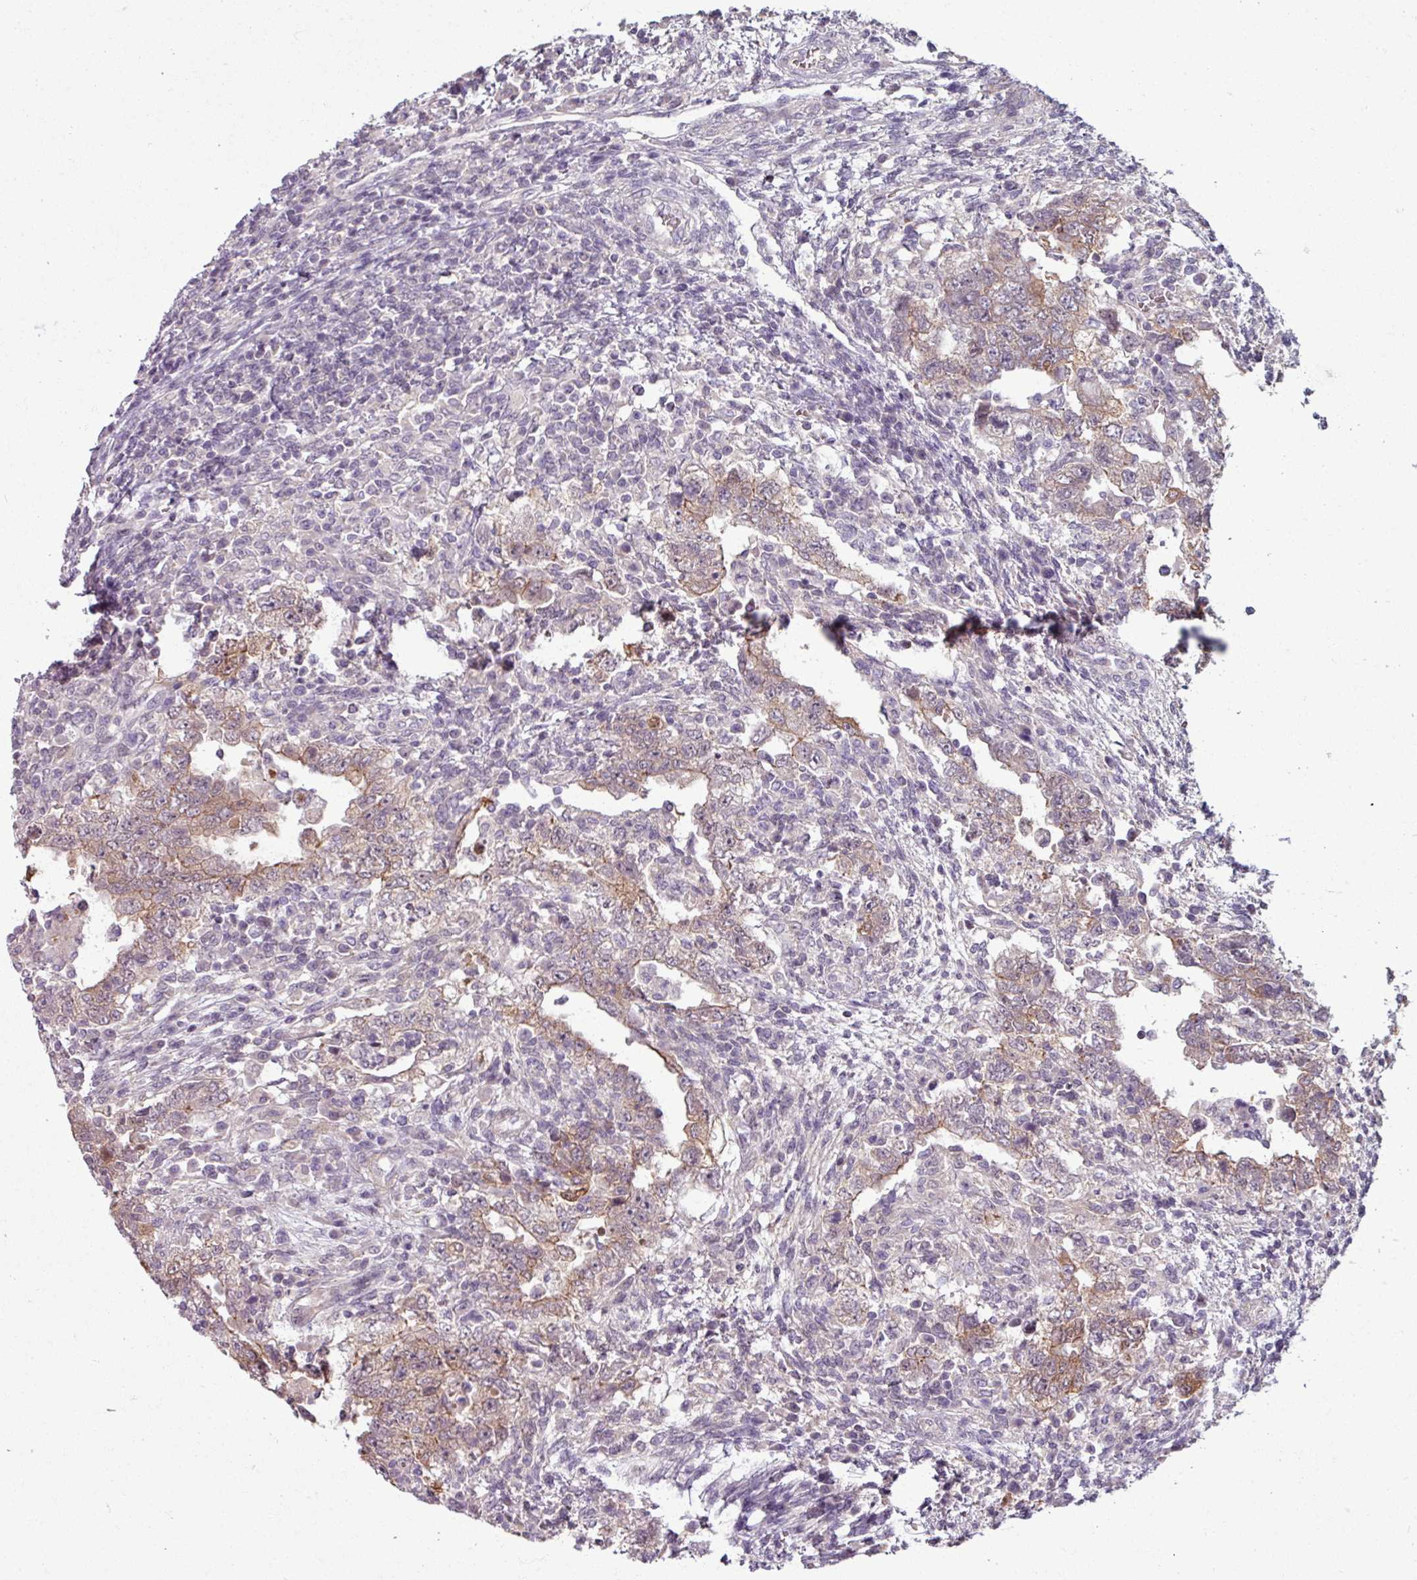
{"staining": {"intensity": "weak", "quantity": ">75%", "location": "cytoplasmic/membranous"}, "tissue": "testis cancer", "cell_type": "Tumor cells", "image_type": "cancer", "snomed": [{"axis": "morphology", "description": "Carcinoma, Embryonal, NOS"}, {"axis": "topography", "description": "Testis"}], "caption": "Brown immunohistochemical staining in human embryonal carcinoma (testis) displays weak cytoplasmic/membranous expression in about >75% of tumor cells.", "gene": "PNMA6A", "patient": {"sex": "male", "age": 26}}